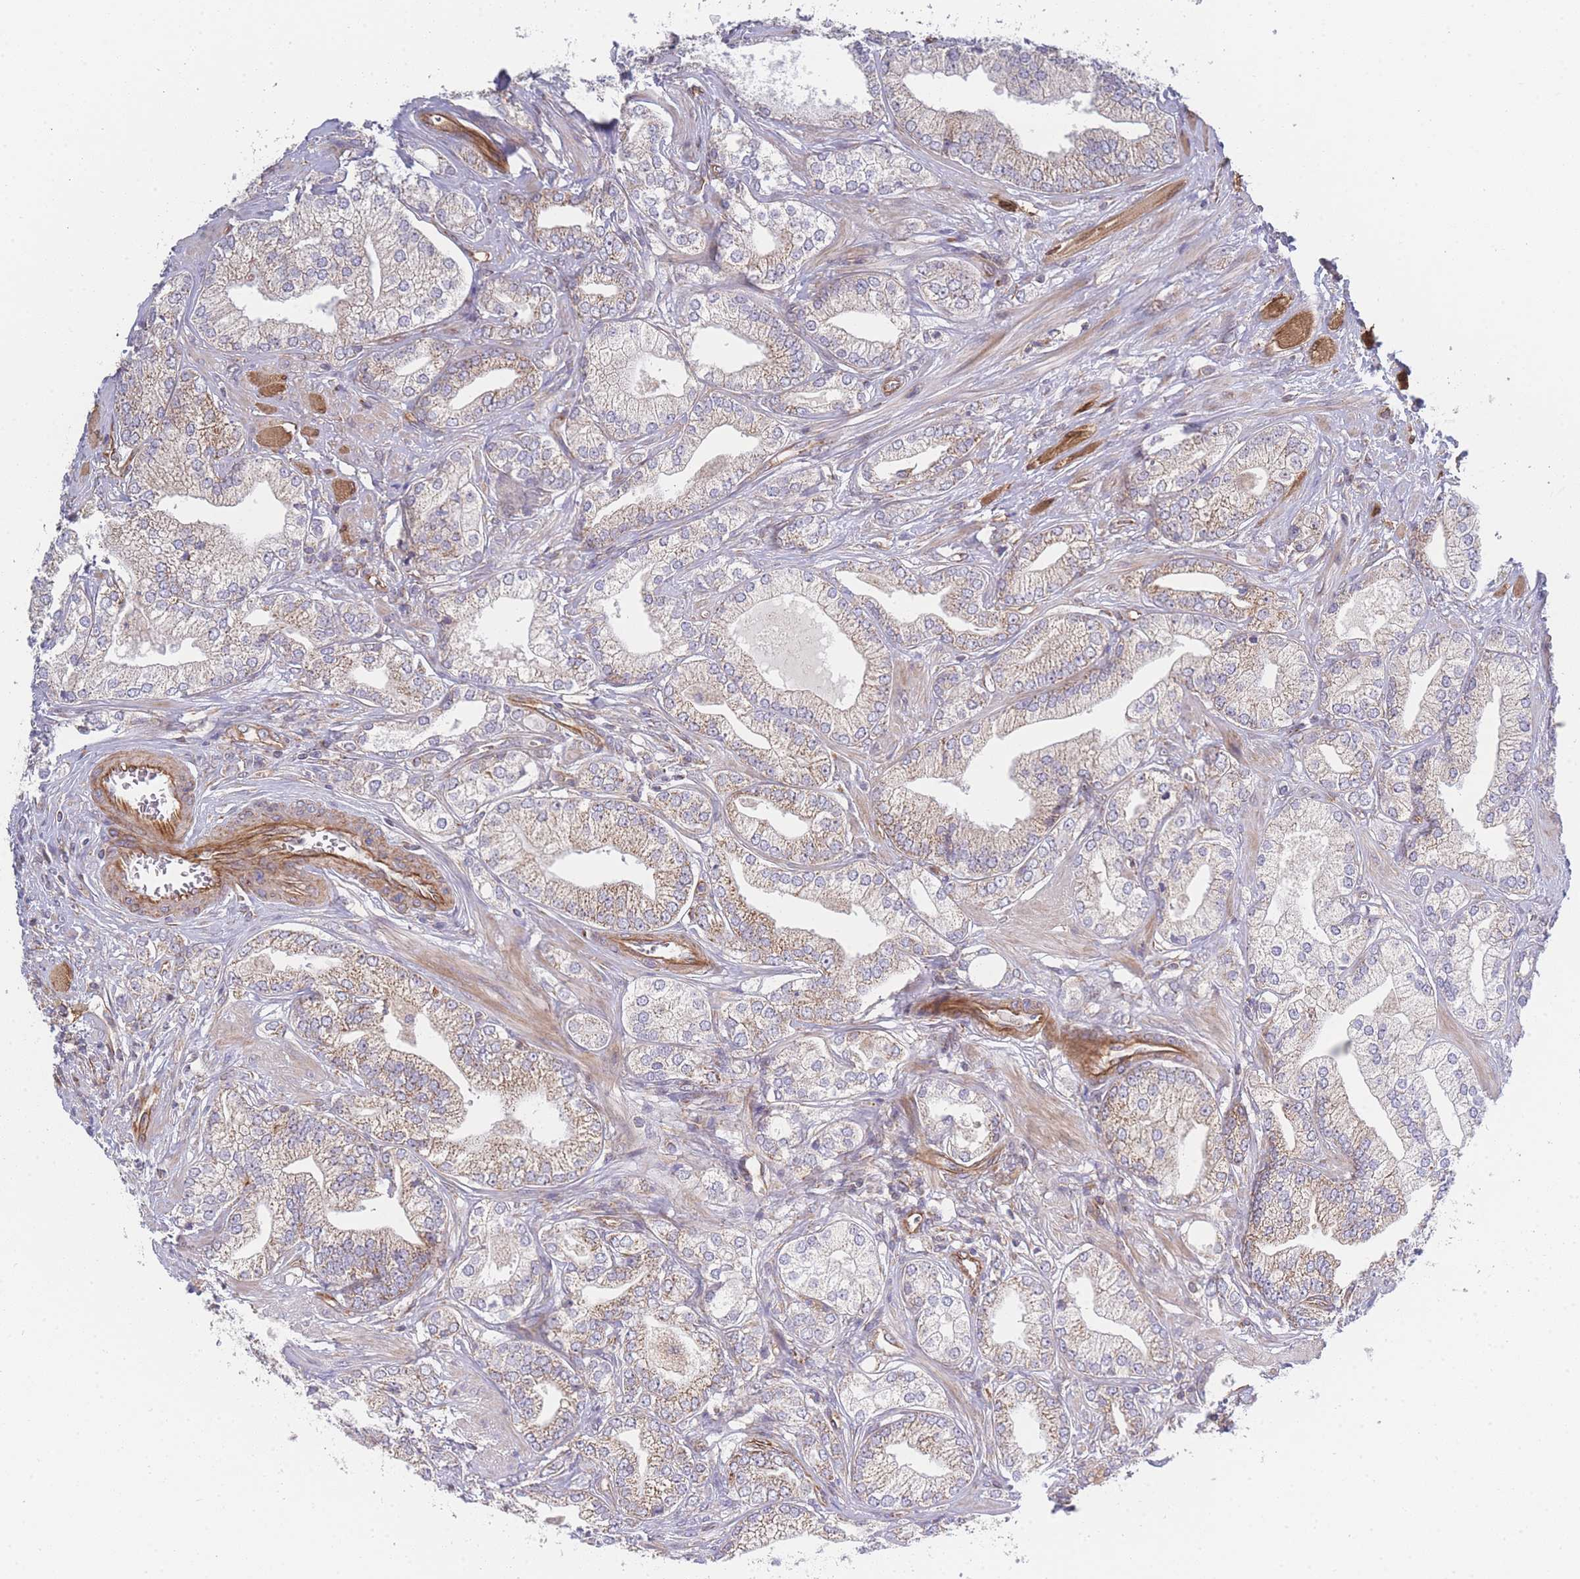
{"staining": {"intensity": "weak", "quantity": "25%-75%", "location": "cytoplasmic/membranous"}, "tissue": "prostate cancer", "cell_type": "Tumor cells", "image_type": "cancer", "snomed": [{"axis": "morphology", "description": "Adenocarcinoma, High grade"}, {"axis": "topography", "description": "Prostate"}], "caption": "About 25%-75% of tumor cells in prostate cancer display weak cytoplasmic/membranous protein expression as visualized by brown immunohistochemical staining.", "gene": "MTRES1", "patient": {"sex": "male", "age": 50}}